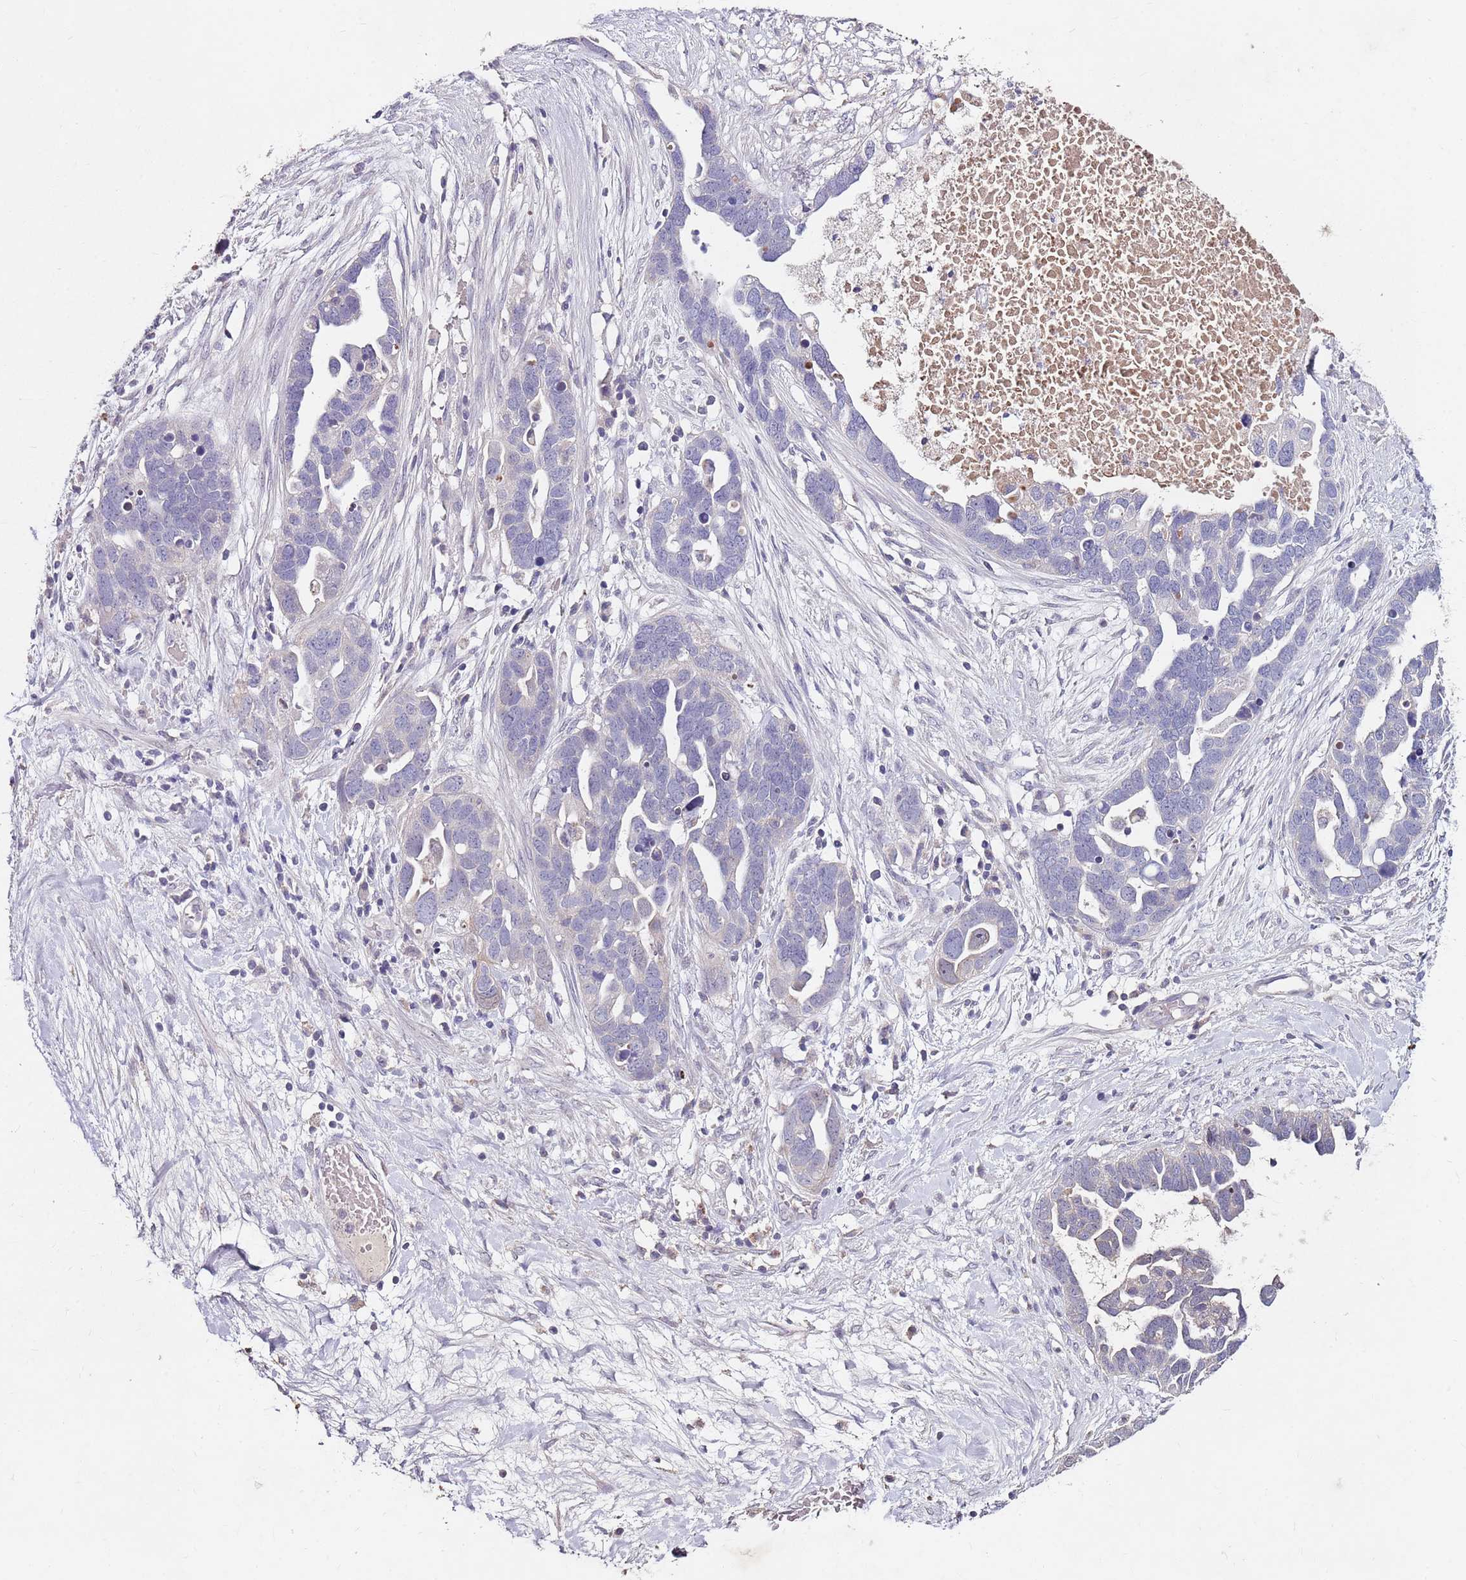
{"staining": {"intensity": "negative", "quantity": "none", "location": "none"}, "tissue": "ovarian cancer", "cell_type": "Tumor cells", "image_type": "cancer", "snomed": [{"axis": "morphology", "description": "Cystadenocarcinoma, serous, NOS"}, {"axis": "topography", "description": "Ovary"}], "caption": "Protein analysis of ovarian cancer demonstrates no significant staining in tumor cells.", "gene": "NRDE2", "patient": {"sex": "female", "age": 54}}